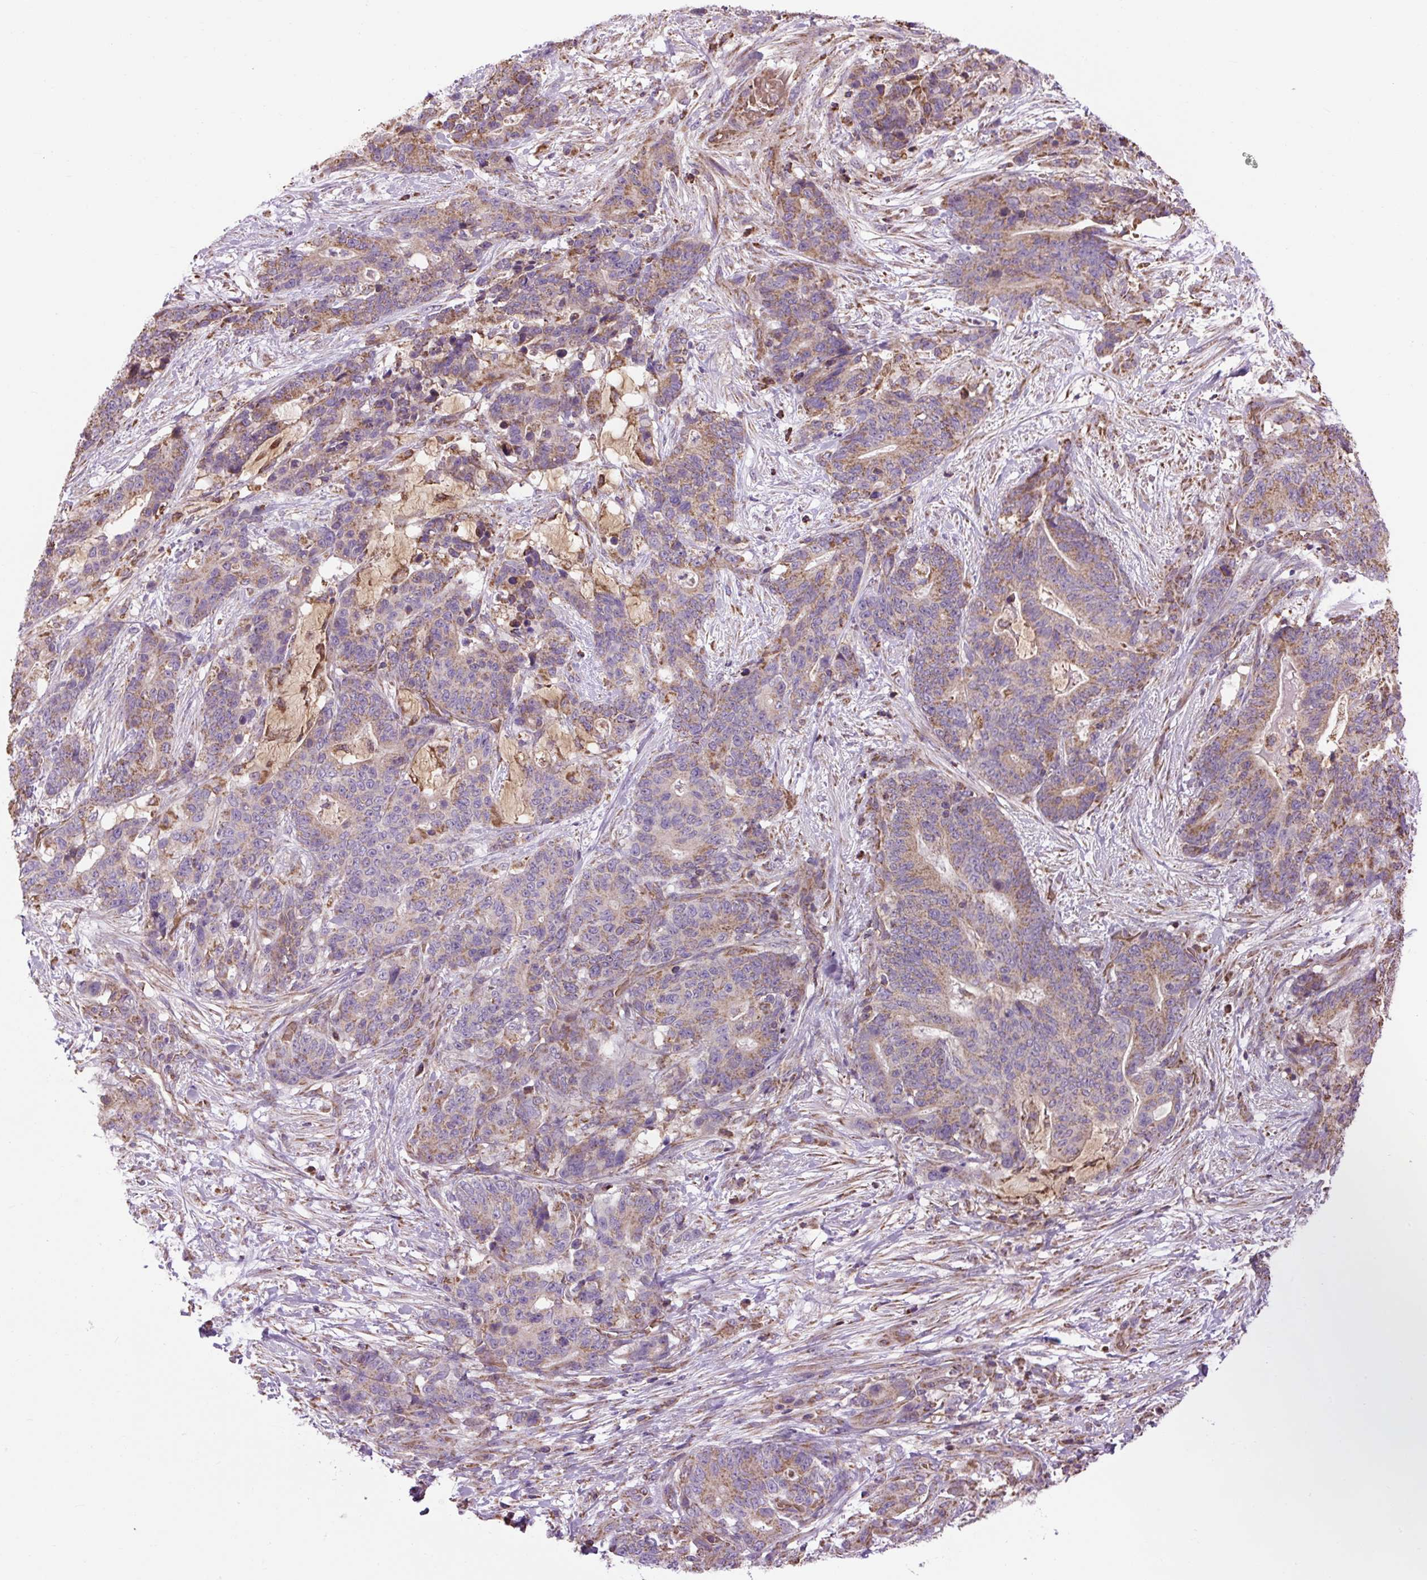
{"staining": {"intensity": "weak", "quantity": "25%-75%", "location": "cytoplasmic/membranous"}, "tissue": "stomach cancer", "cell_type": "Tumor cells", "image_type": "cancer", "snomed": [{"axis": "morphology", "description": "Normal tissue, NOS"}, {"axis": "morphology", "description": "Adenocarcinoma, NOS"}, {"axis": "topography", "description": "Stomach"}], "caption": "This is an image of immunohistochemistry (IHC) staining of stomach cancer, which shows weak positivity in the cytoplasmic/membranous of tumor cells.", "gene": "PLCG1", "patient": {"sex": "female", "age": 64}}